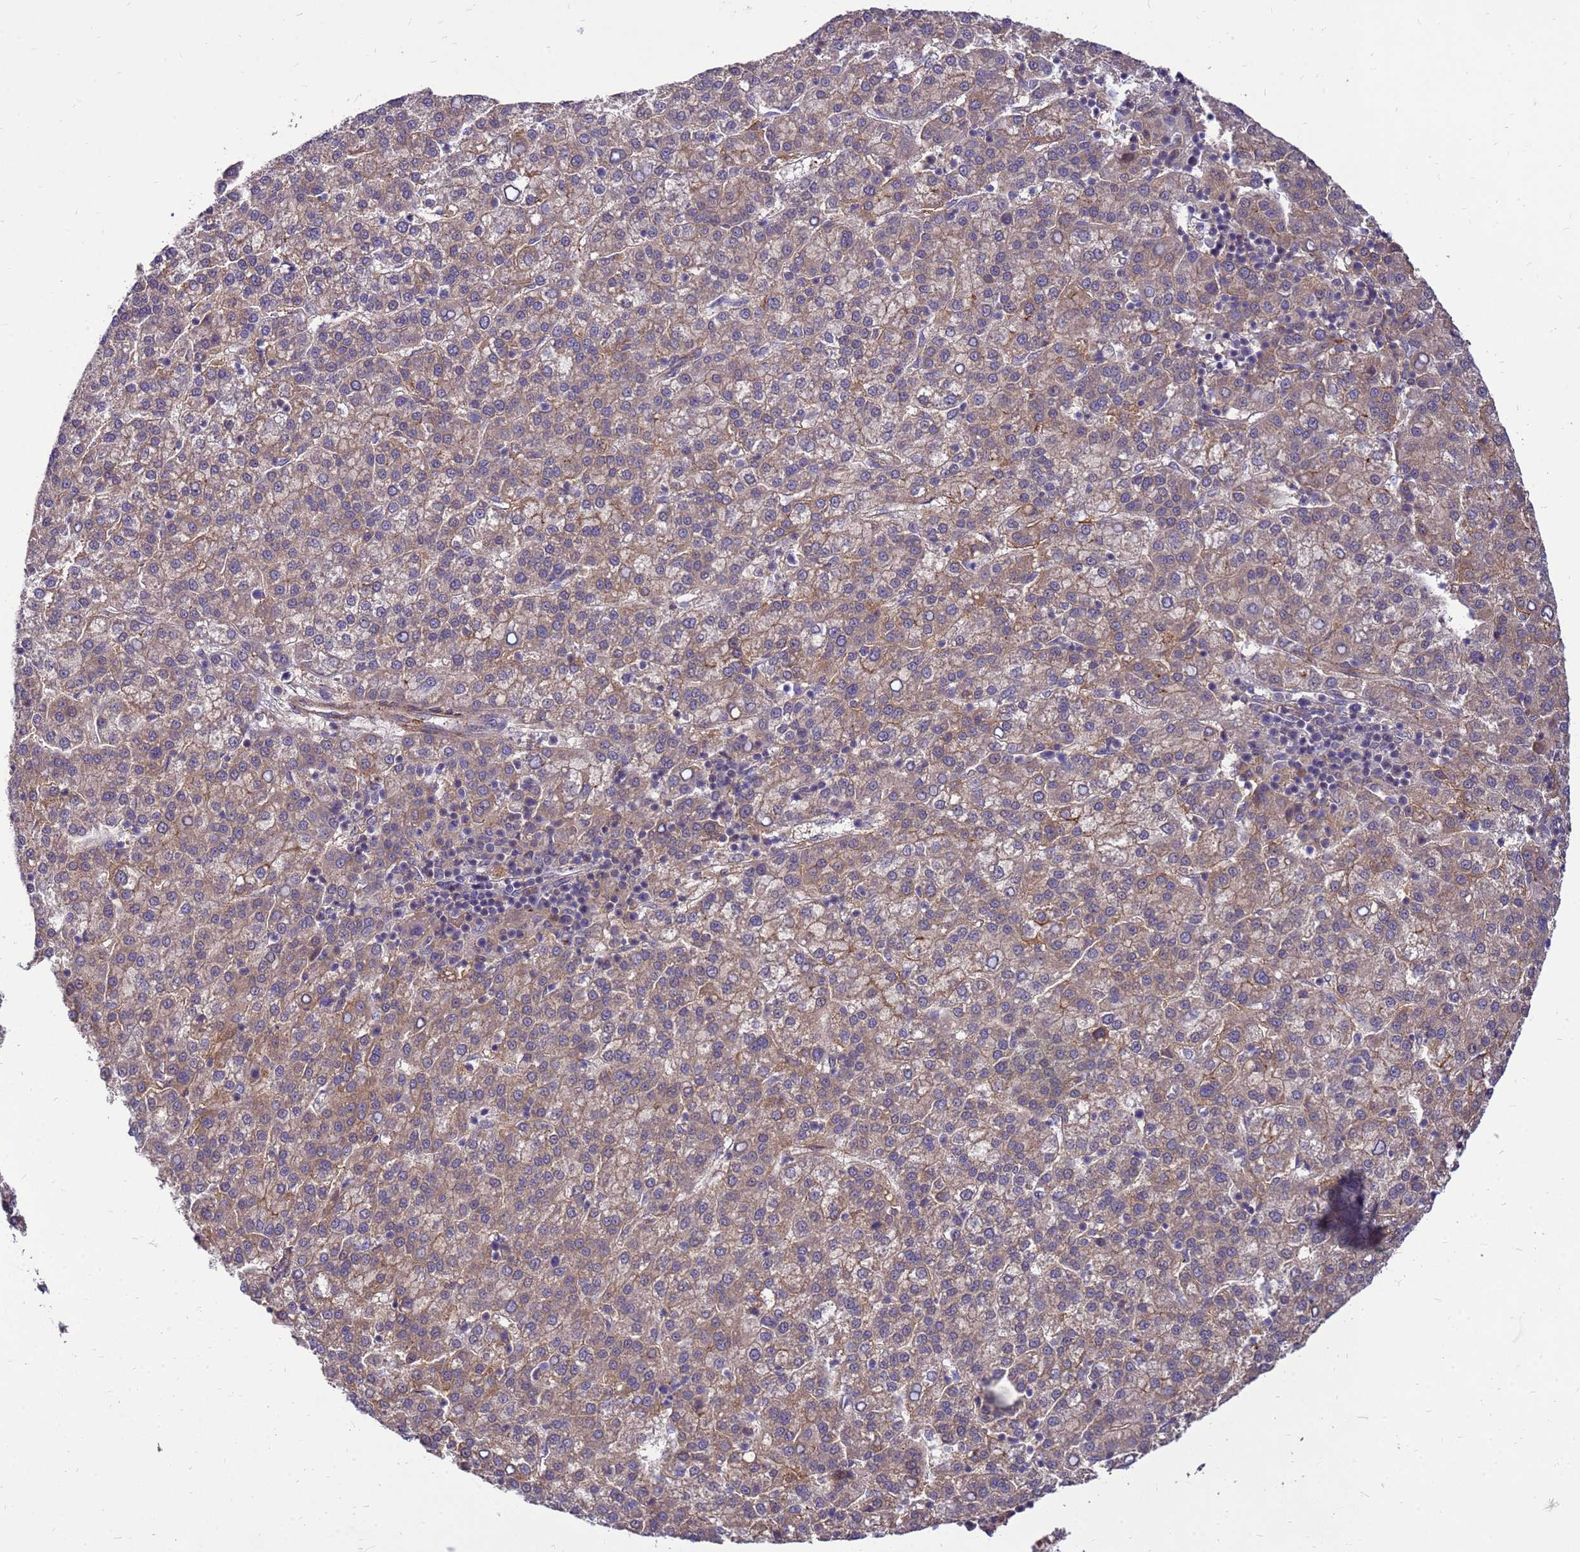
{"staining": {"intensity": "moderate", "quantity": ">75%", "location": "cytoplasmic/membranous"}, "tissue": "liver cancer", "cell_type": "Tumor cells", "image_type": "cancer", "snomed": [{"axis": "morphology", "description": "Carcinoma, Hepatocellular, NOS"}, {"axis": "topography", "description": "Liver"}], "caption": "Protein positivity by immunohistochemistry (IHC) exhibits moderate cytoplasmic/membranous staining in about >75% of tumor cells in liver cancer (hepatocellular carcinoma).", "gene": "ENOPH1", "patient": {"sex": "female", "age": 58}}